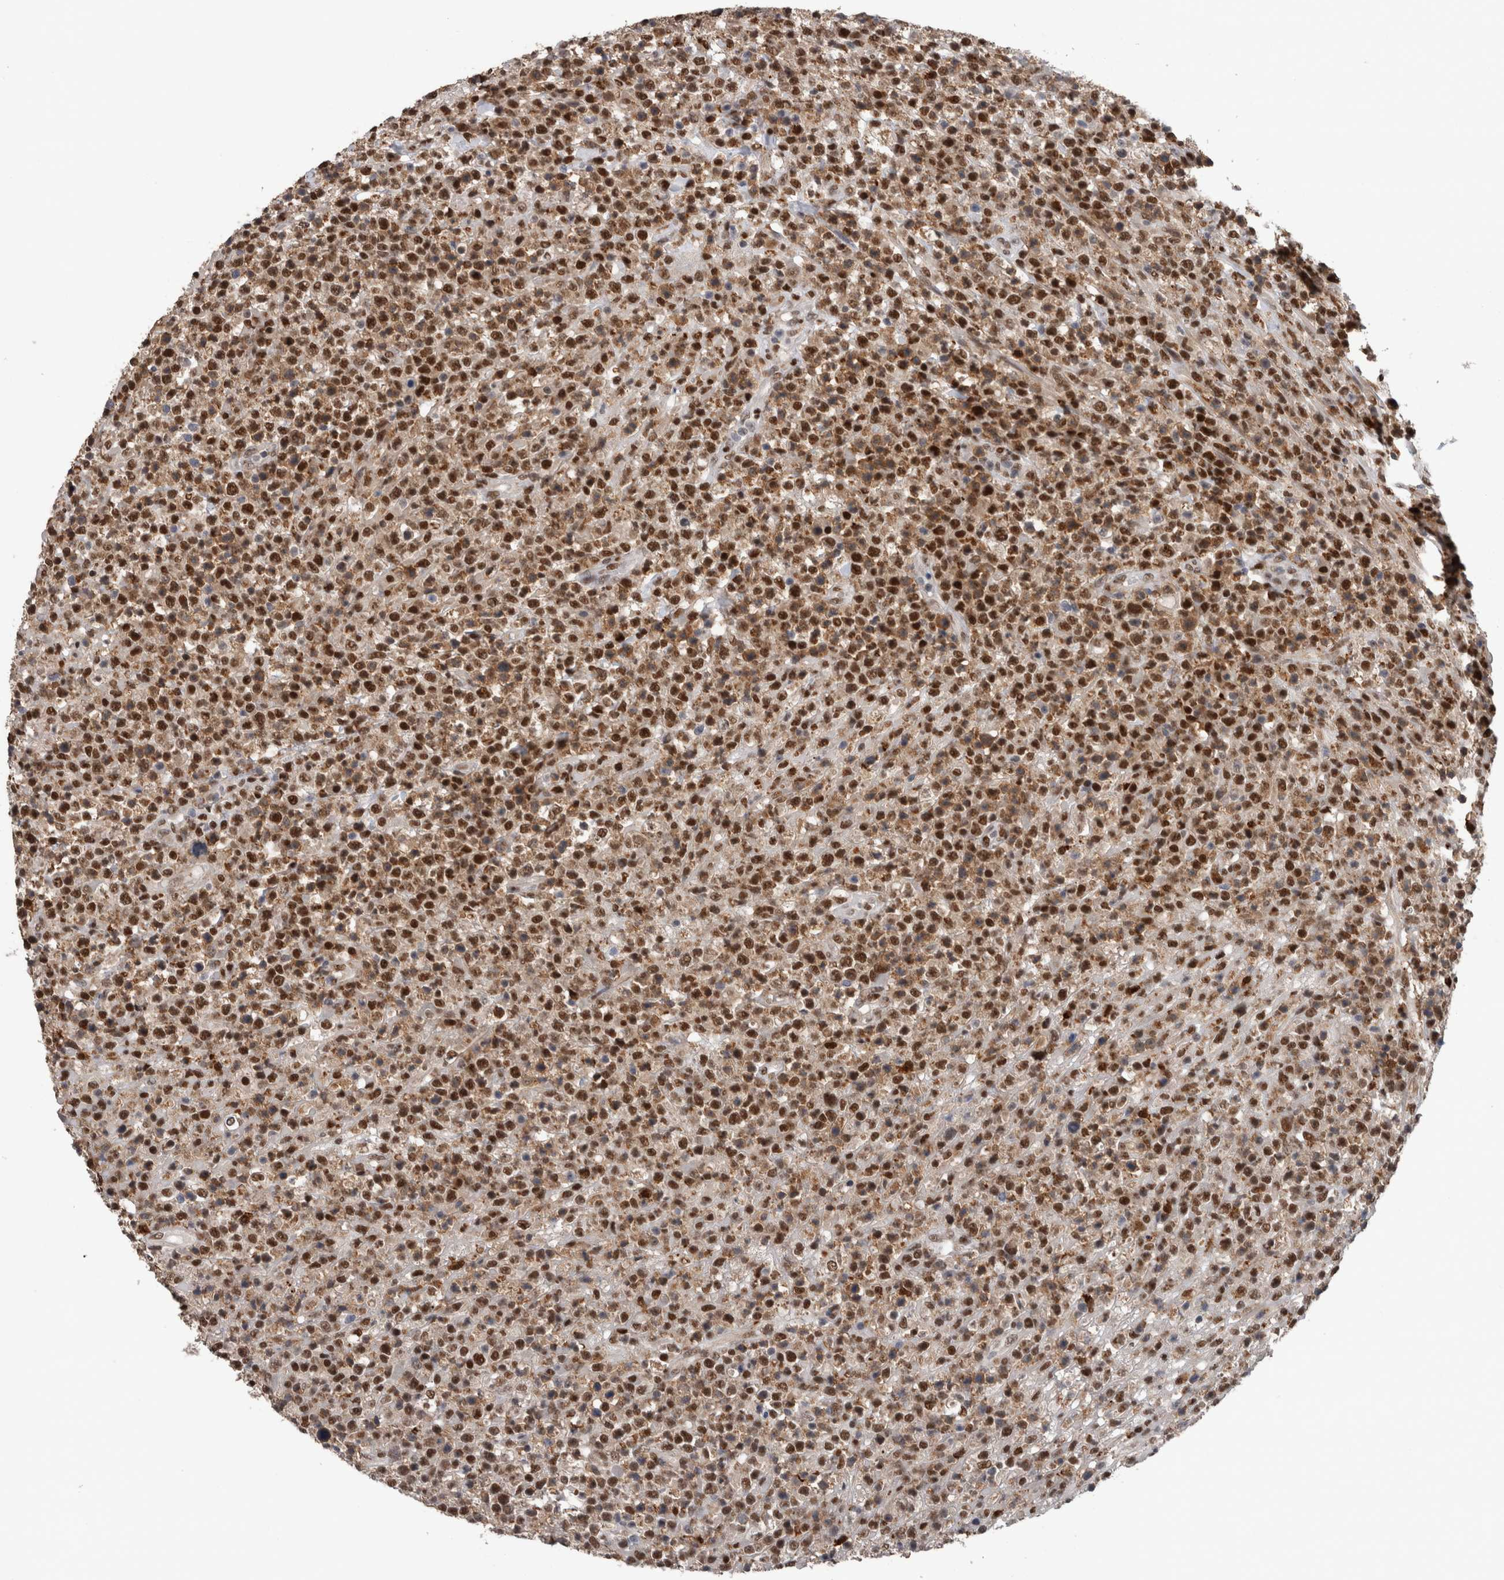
{"staining": {"intensity": "strong", "quantity": ">75%", "location": "nuclear"}, "tissue": "lymphoma", "cell_type": "Tumor cells", "image_type": "cancer", "snomed": [{"axis": "morphology", "description": "Malignant lymphoma, non-Hodgkin's type, High grade"}, {"axis": "topography", "description": "Colon"}], "caption": "A high amount of strong nuclear expression is appreciated in approximately >75% of tumor cells in malignant lymphoma, non-Hodgkin's type (high-grade) tissue.", "gene": "POLD2", "patient": {"sex": "female", "age": 53}}